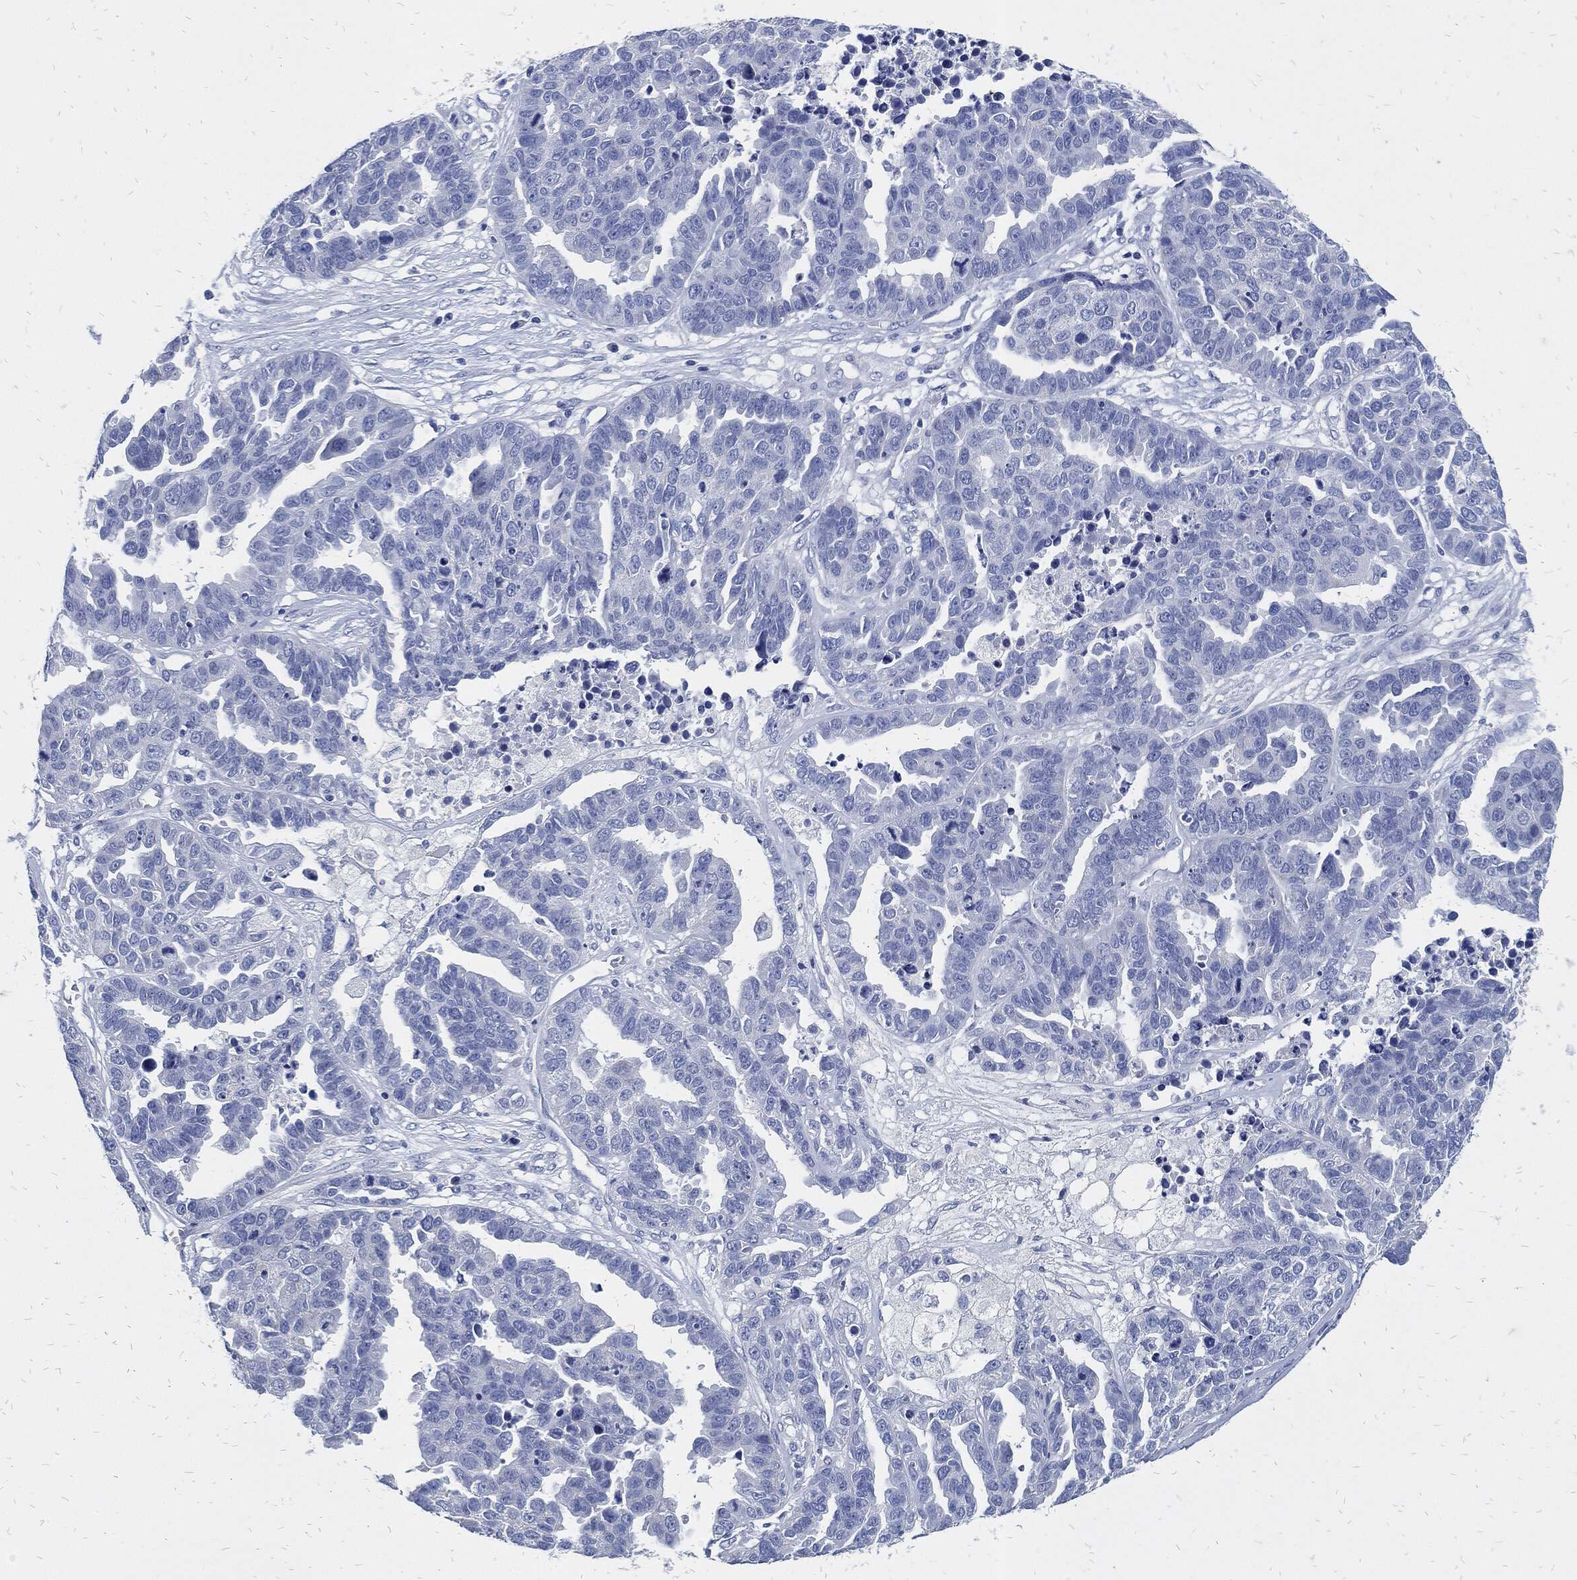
{"staining": {"intensity": "negative", "quantity": "none", "location": "none"}, "tissue": "ovarian cancer", "cell_type": "Tumor cells", "image_type": "cancer", "snomed": [{"axis": "morphology", "description": "Cystadenocarcinoma, serous, NOS"}, {"axis": "topography", "description": "Ovary"}], "caption": "This histopathology image is of ovarian serous cystadenocarcinoma stained with IHC to label a protein in brown with the nuclei are counter-stained blue. There is no staining in tumor cells. The staining was performed using DAB to visualize the protein expression in brown, while the nuclei were stained in blue with hematoxylin (Magnification: 20x).", "gene": "FABP4", "patient": {"sex": "female", "age": 87}}